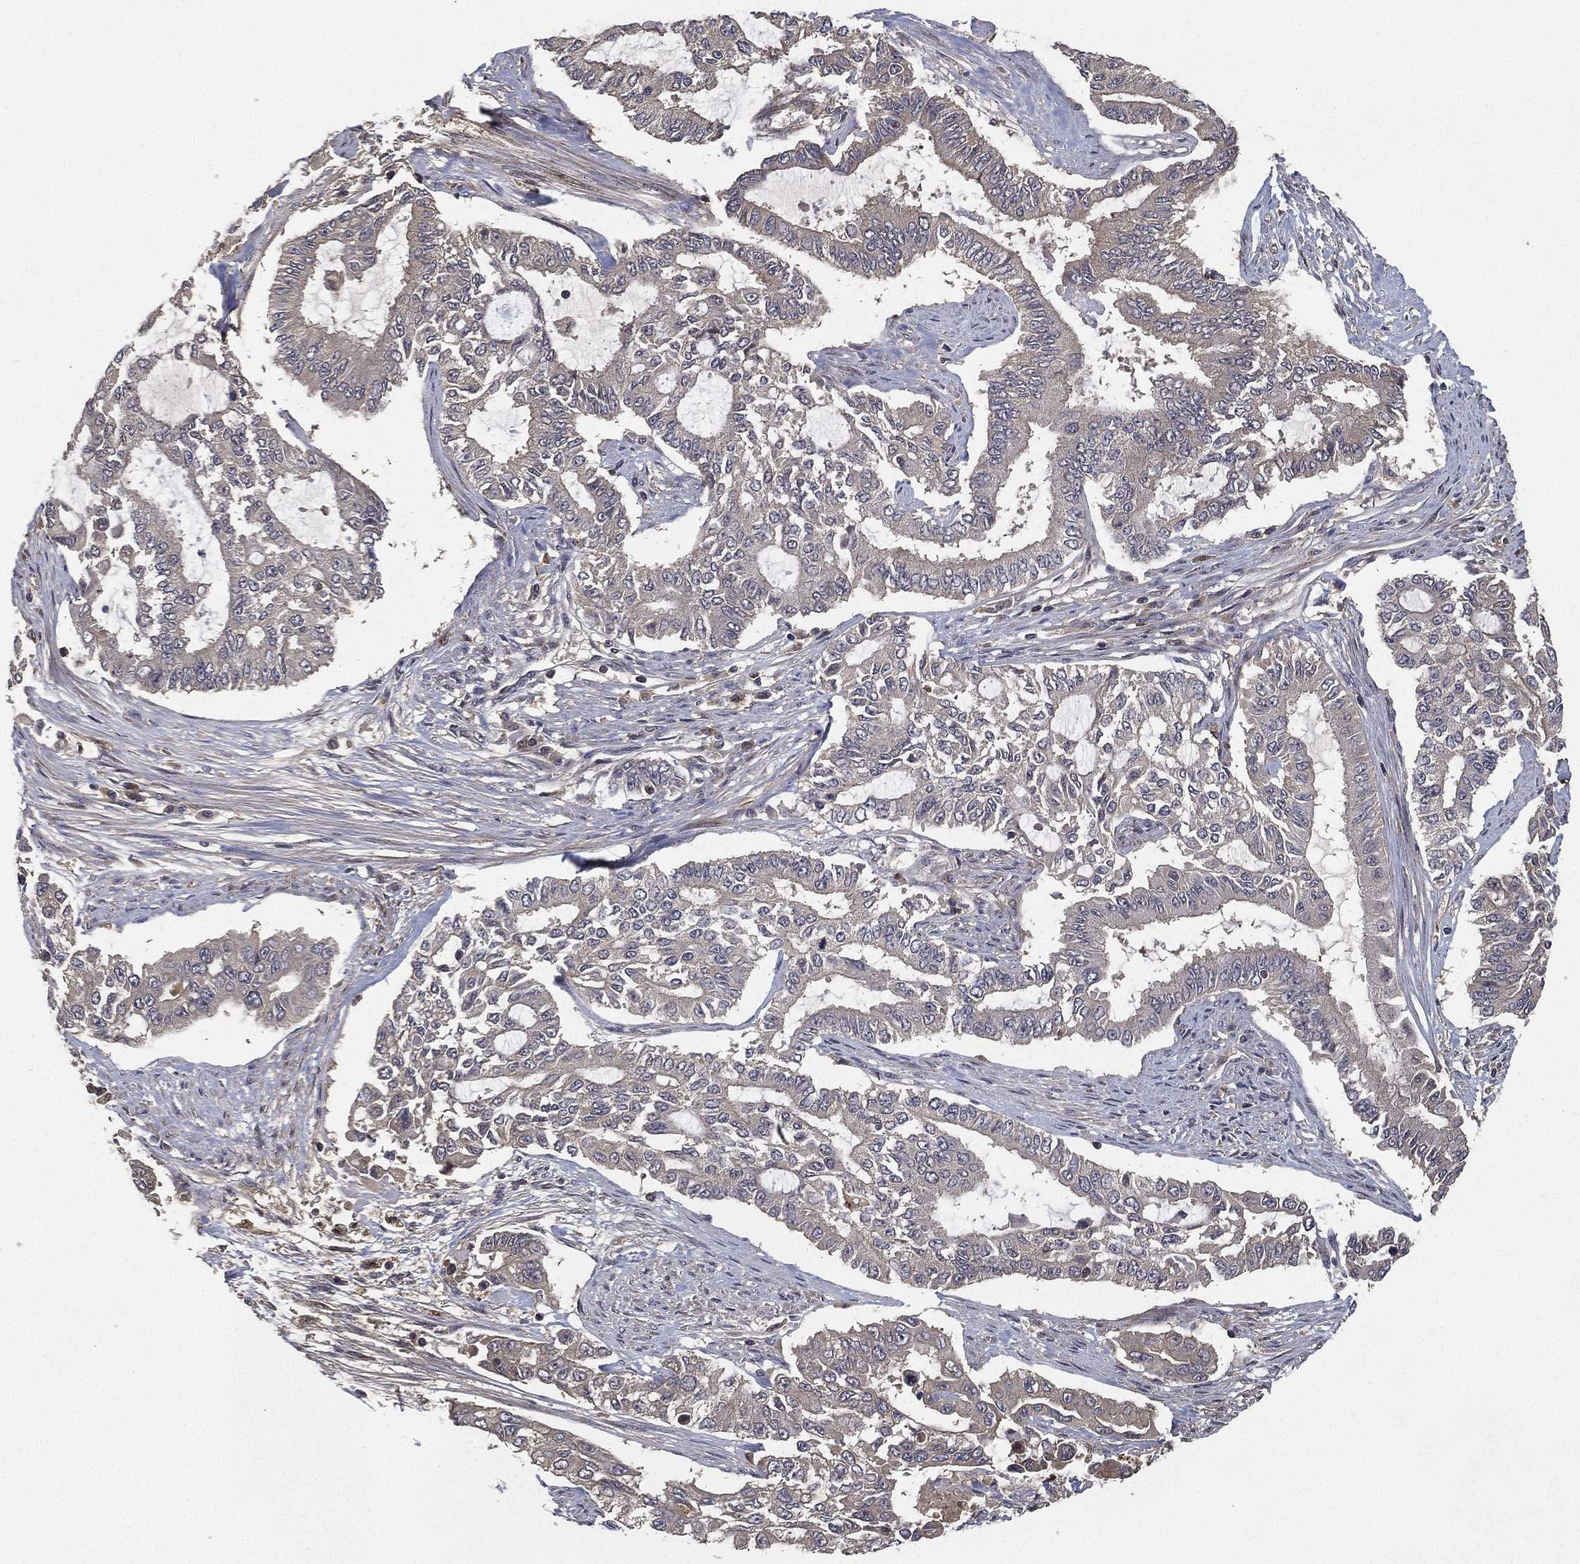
{"staining": {"intensity": "negative", "quantity": "none", "location": "none"}, "tissue": "endometrial cancer", "cell_type": "Tumor cells", "image_type": "cancer", "snomed": [{"axis": "morphology", "description": "Adenocarcinoma, NOS"}, {"axis": "topography", "description": "Uterus"}], "caption": "Immunohistochemistry micrograph of human adenocarcinoma (endometrial) stained for a protein (brown), which shows no expression in tumor cells.", "gene": "CFAP251", "patient": {"sex": "female", "age": 59}}